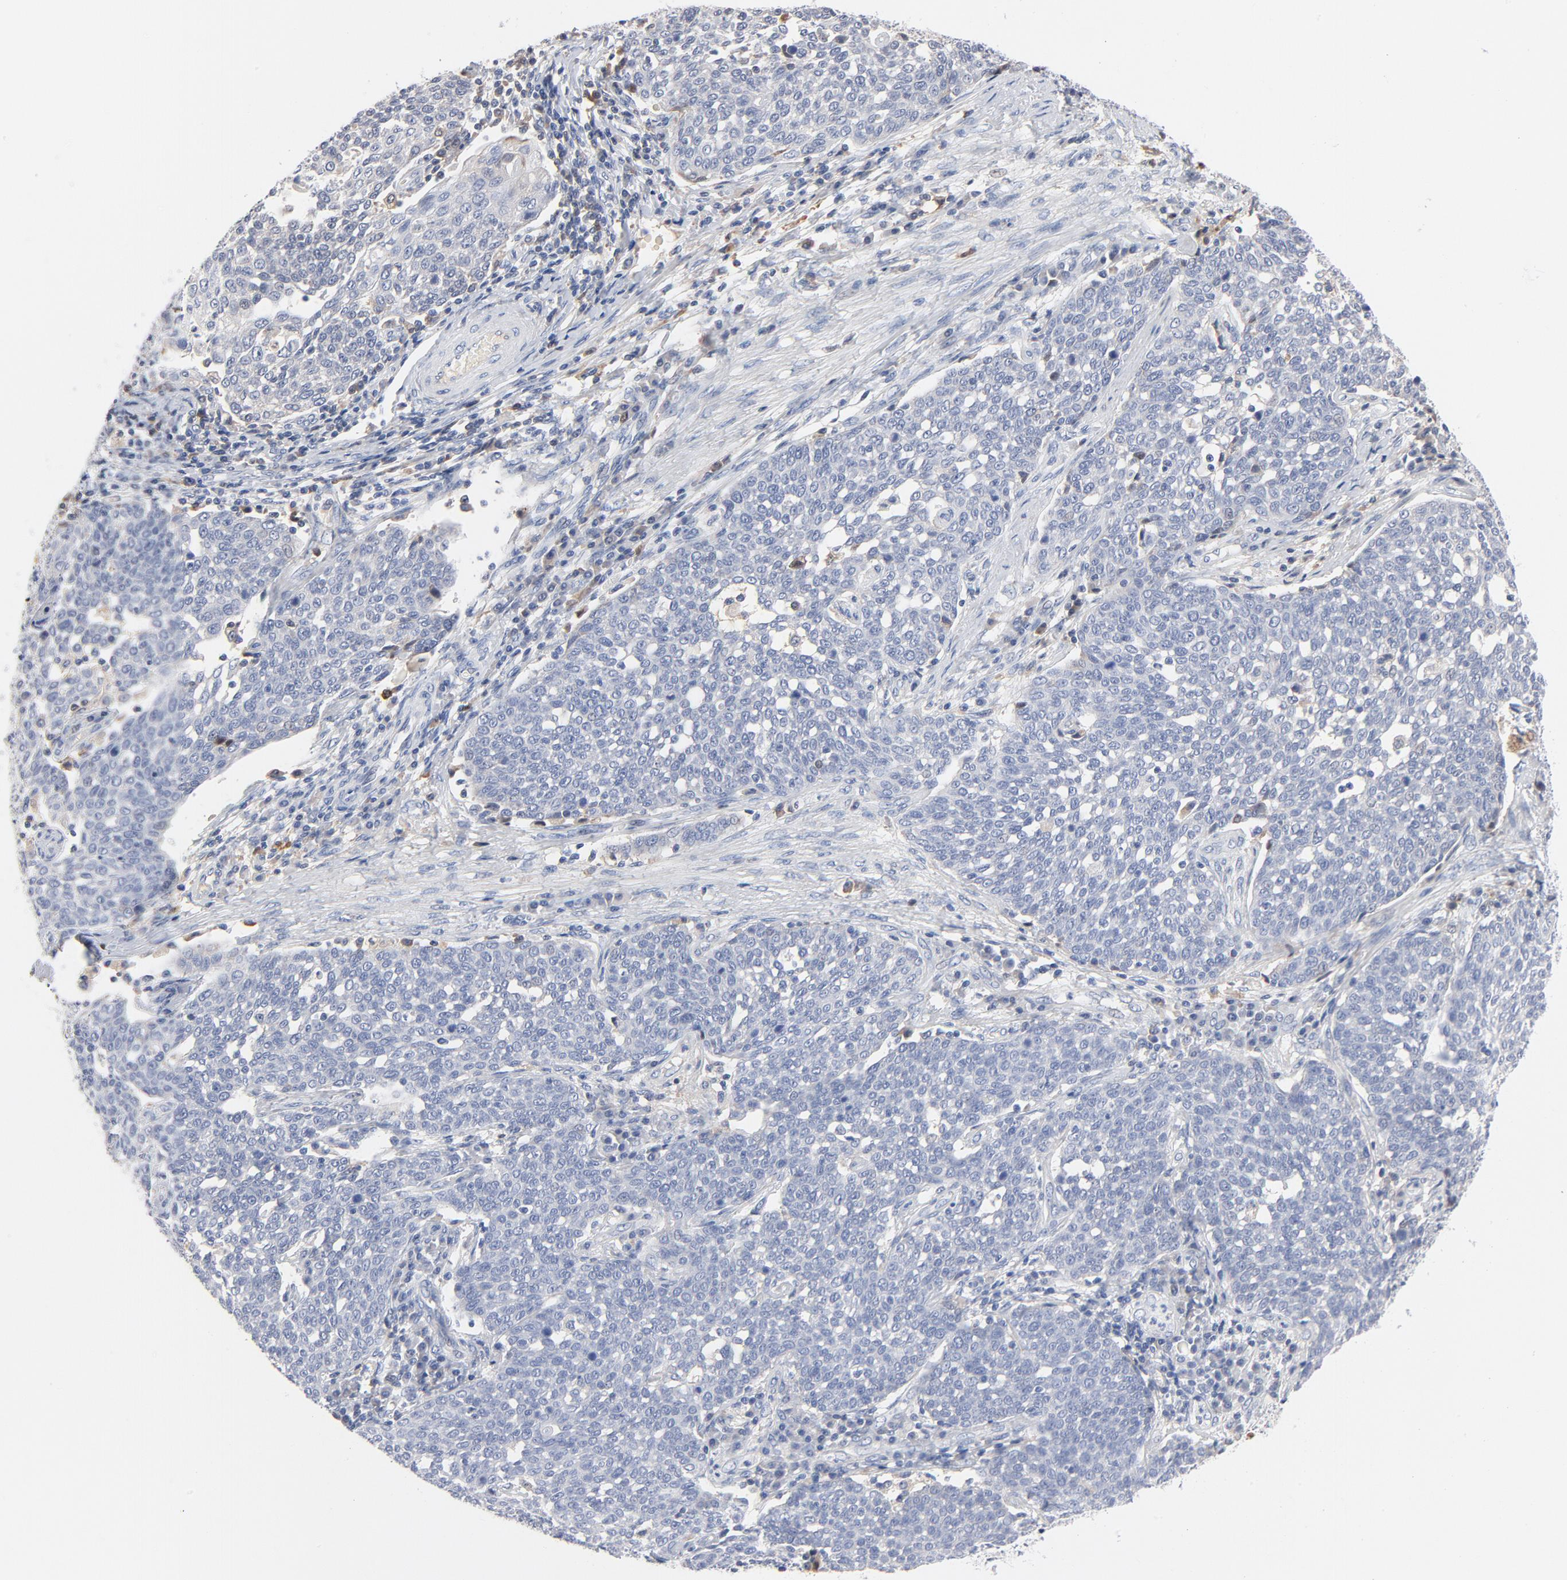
{"staining": {"intensity": "negative", "quantity": "none", "location": "none"}, "tissue": "cervical cancer", "cell_type": "Tumor cells", "image_type": "cancer", "snomed": [{"axis": "morphology", "description": "Squamous cell carcinoma, NOS"}, {"axis": "topography", "description": "Cervix"}], "caption": "Squamous cell carcinoma (cervical) stained for a protein using IHC reveals no staining tumor cells.", "gene": "SERPINA4", "patient": {"sex": "female", "age": 34}}